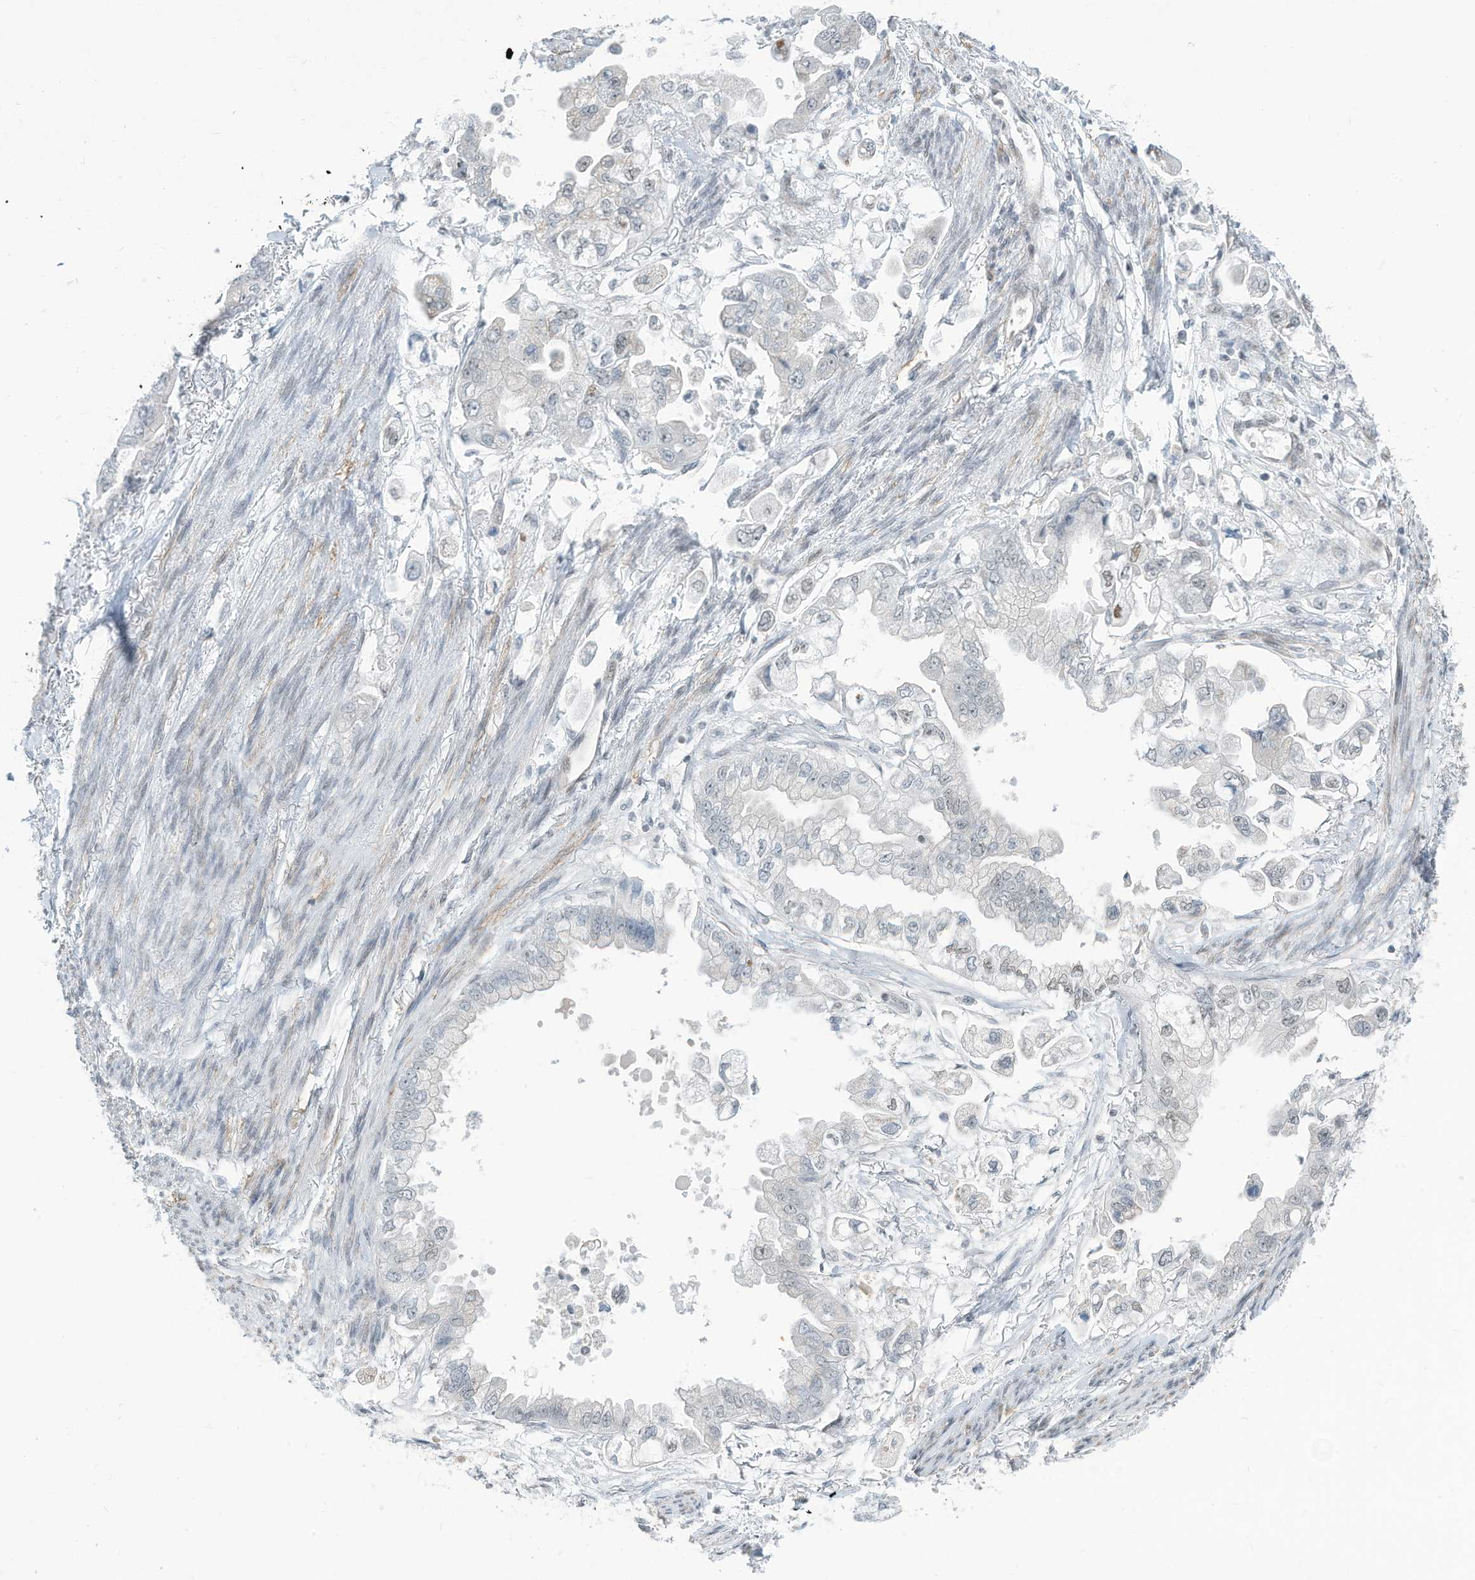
{"staining": {"intensity": "negative", "quantity": "none", "location": "none"}, "tissue": "stomach cancer", "cell_type": "Tumor cells", "image_type": "cancer", "snomed": [{"axis": "morphology", "description": "Adenocarcinoma, NOS"}, {"axis": "topography", "description": "Stomach"}], "caption": "This is an immunohistochemistry (IHC) micrograph of stomach adenocarcinoma. There is no expression in tumor cells.", "gene": "SARNP", "patient": {"sex": "male", "age": 62}}